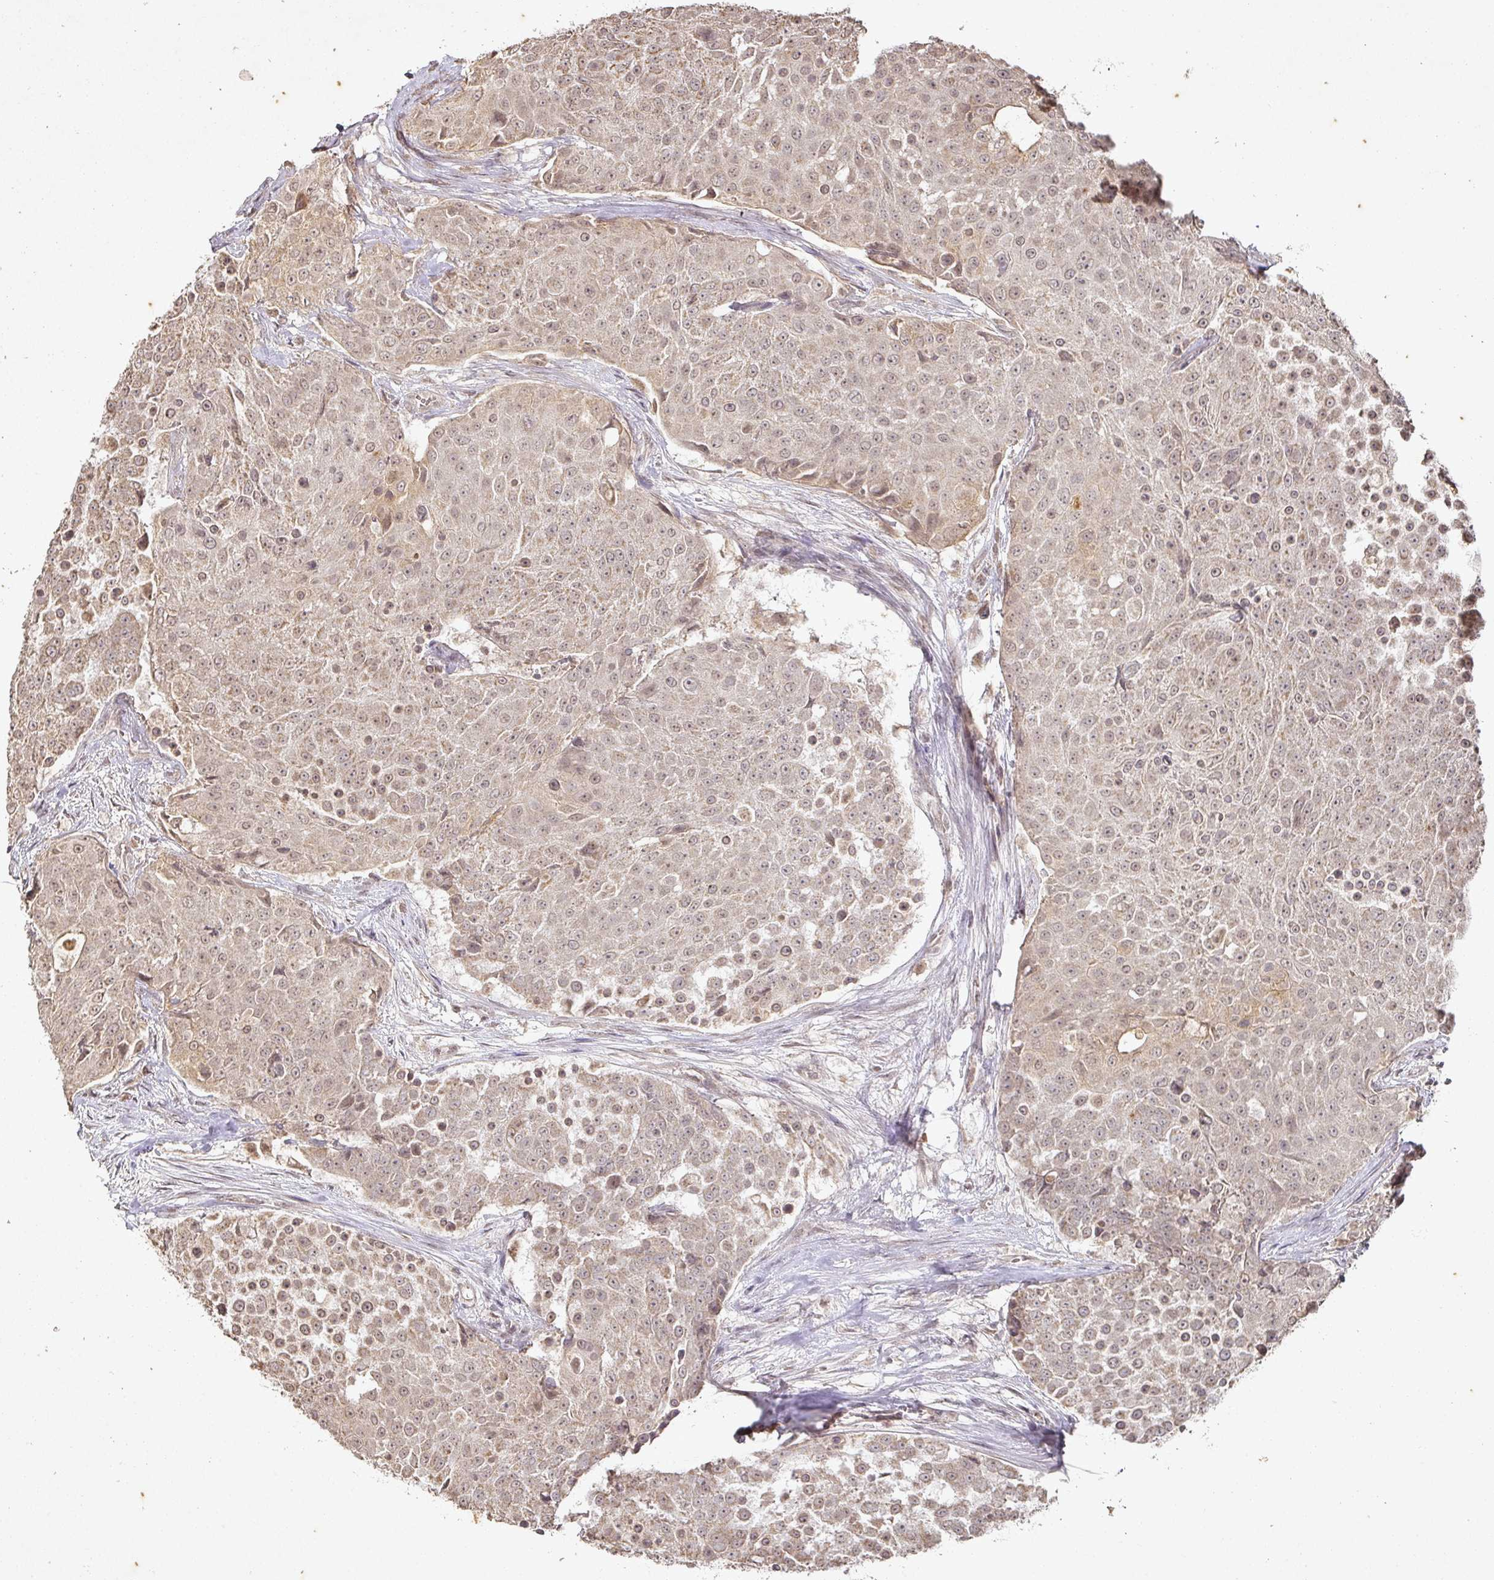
{"staining": {"intensity": "weak", "quantity": "25%-75%", "location": "cytoplasmic/membranous,nuclear"}, "tissue": "urothelial cancer", "cell_type": "Tumor cells", "image_type": "cancer", "snomed": [{"axis": "morphology", "description": "Urothelial carcinoma, High grade"}, {"axis": "topography", "description": "Urinary bladder"}], "caption": "Immunohistochemical staining of urothelial carcinoma (high-grade) exhibits low levels of weak cytoplasmic/membranous and nuclear protein staining in about 25%-75% of tumor cells.", "gene": "CAPN5", "patient": {"sex": "female", "age": 63}}